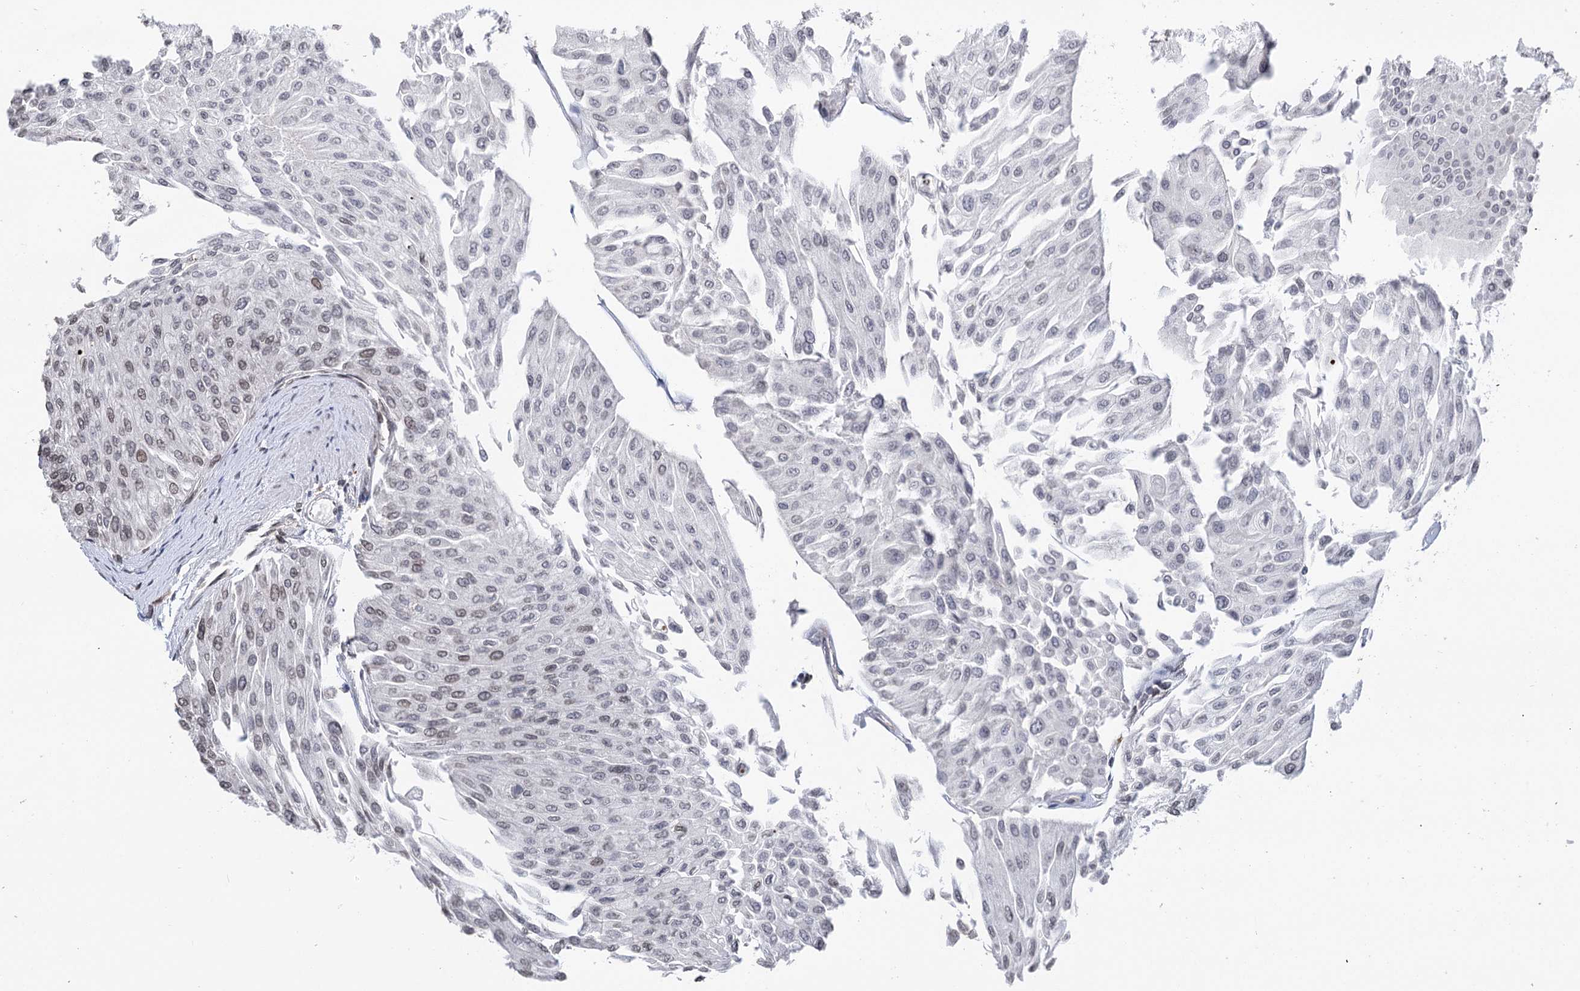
{"staining": {"intensity": "negative", "quantity": "none", "location": "none"}, "tissue": "urothelial cancer", "cell_type": "Tumor cells", "image_type": "cancer", "snomed": [{"axis": "morphology", "description": "Urothelial carcinoma, Low grade"}, {"axis": "topography", "description": "Urinary bladder"}], "caption": "IHC of urothelial cancer displays no expression in tumor cells. (DAB immunohistochemistry, high magnification).", "gene": "CCDC77", "patient": {"sex": "male", "age": 67}}